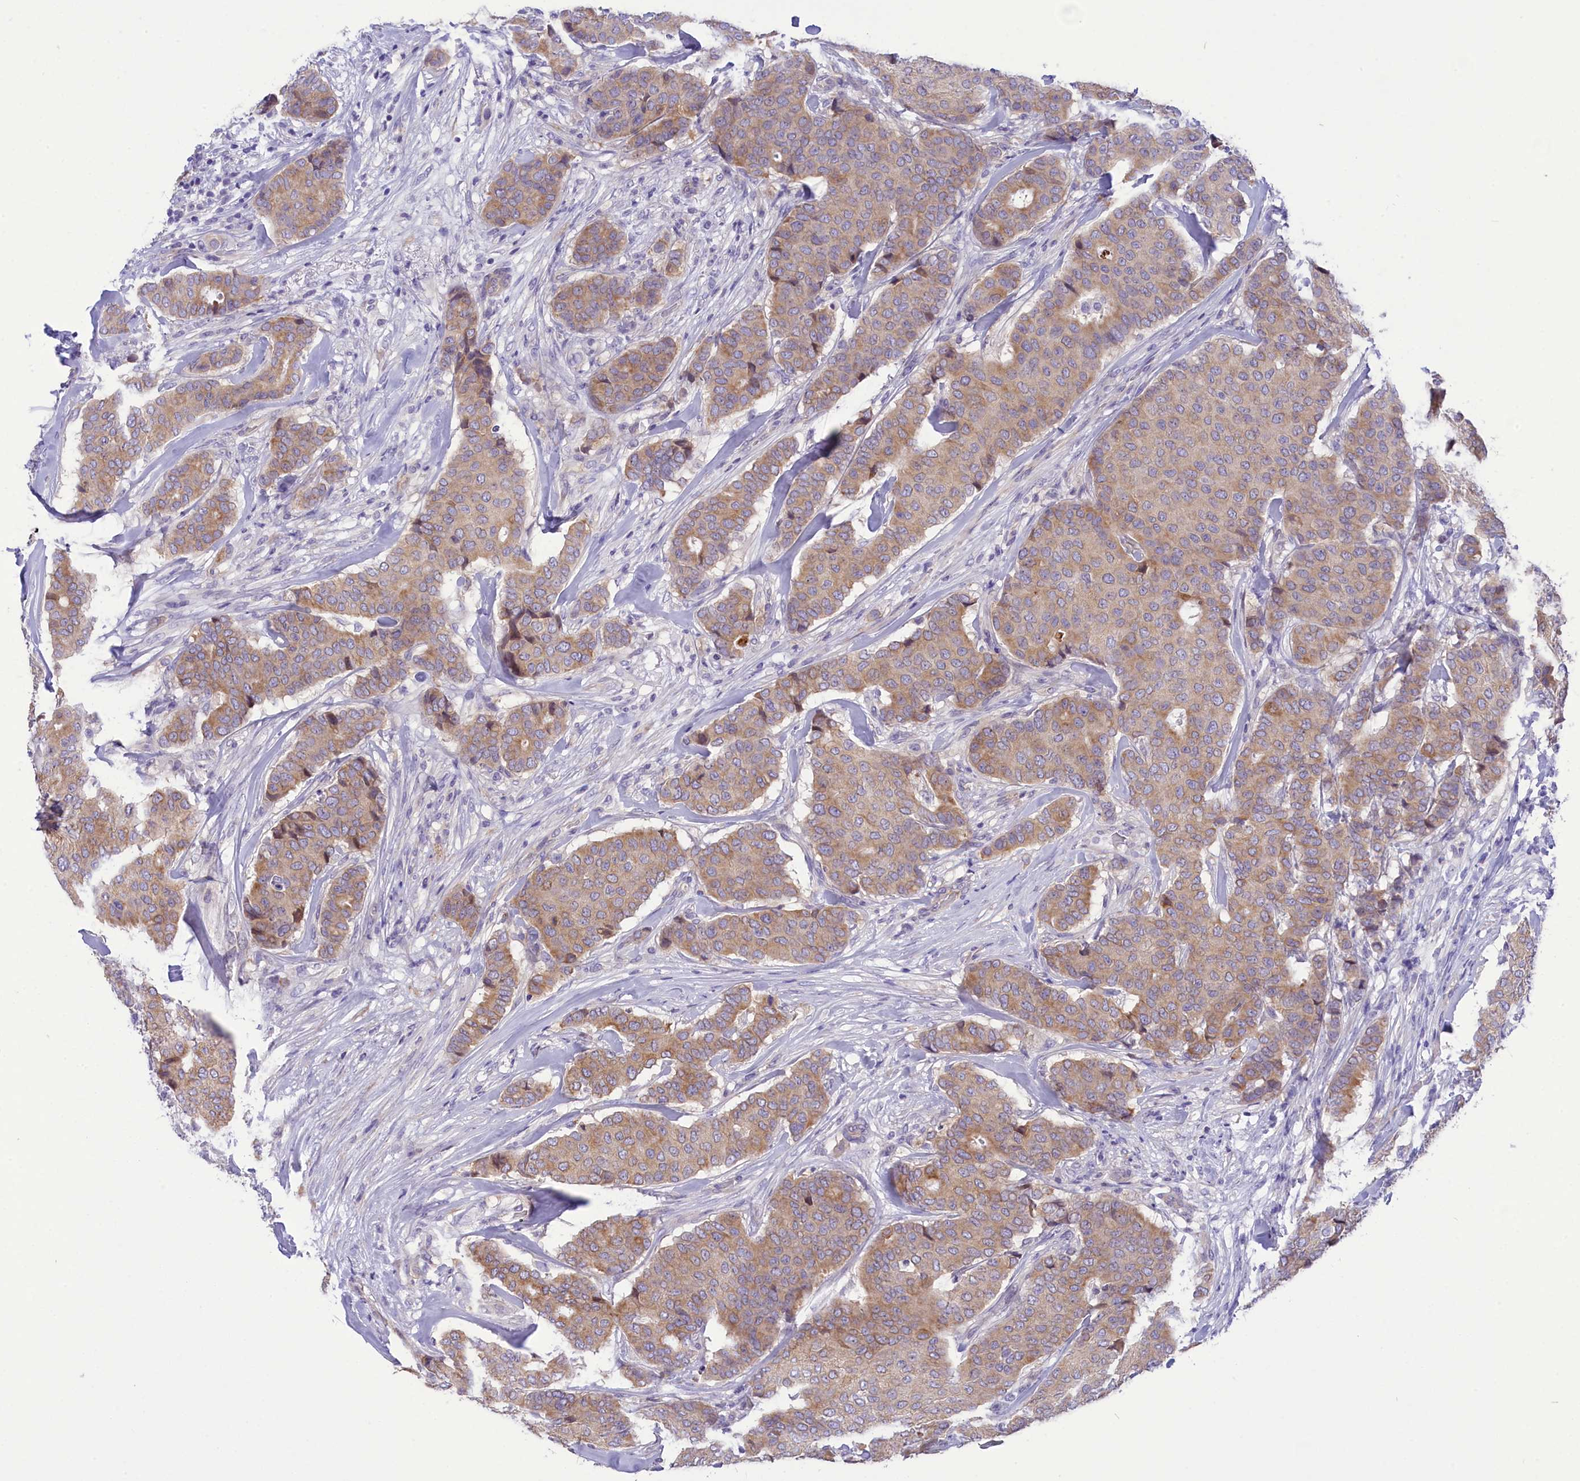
{"staining": {"intensity": "weak", "quantity": ">75%", "location": "cytoplasmic/membranous"}, "tissue": "breast cancer", "cell_type": "Tumor cells", "image_type": "cancer", "snomed": [{"axis": "morphology", "description": "Duct carcinoma"}, {"axis": "topography", "description": "Breast"}], "caption": "Breast infiltrating ductal carcinoma stained for a protein (brown) reveals weak cytoplasmic/membranous positive positivity in about >75% of tumor cells.", "gene": "DCAF16", "patient": {"sex": "female", "age": 75}}